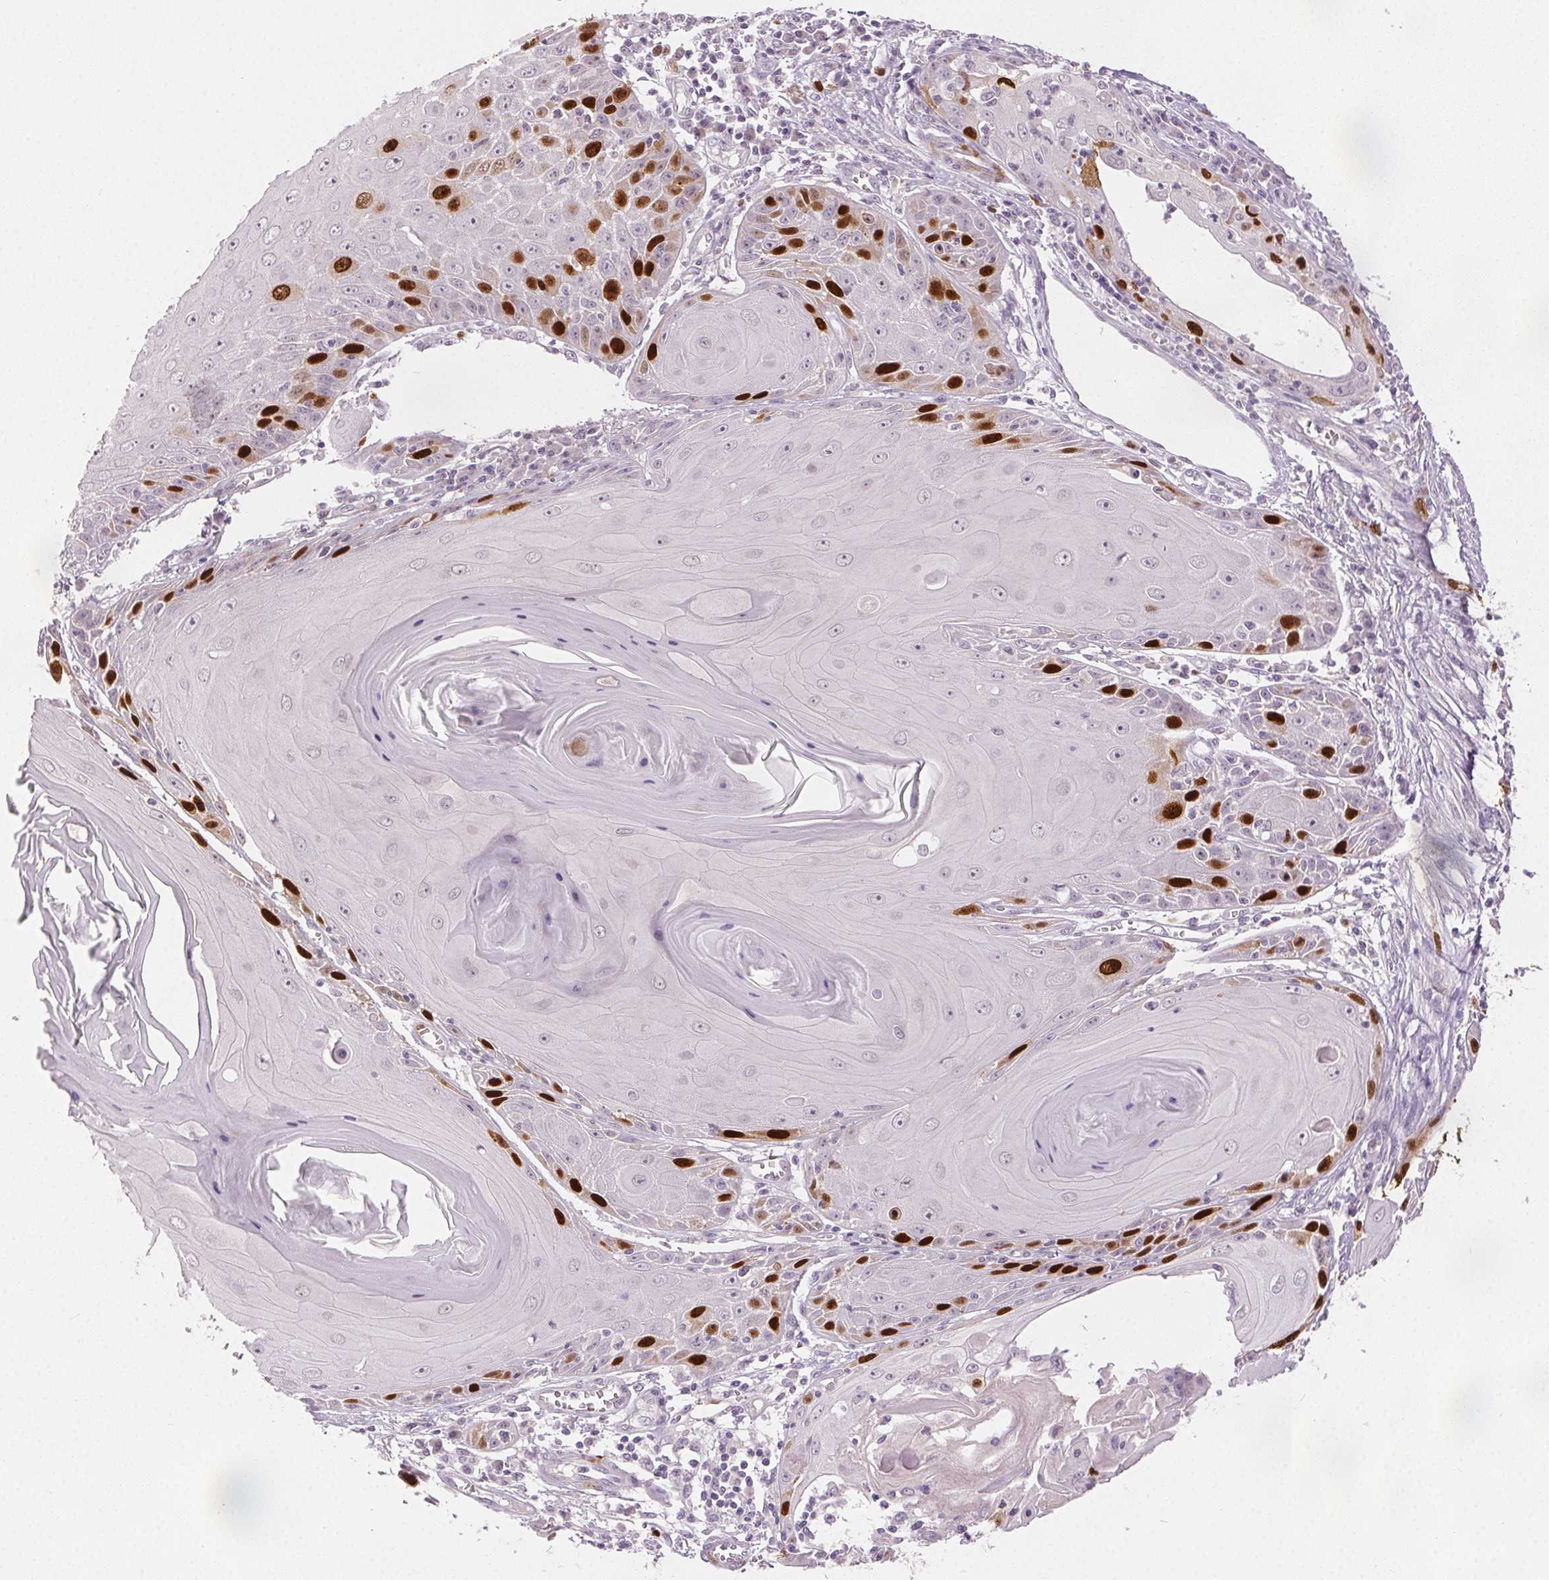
{"staining": {"intensity": "strong", "quantity": "<25%", "location": "nuclear"}, "tissue": "skin cancer", "cell_type": "Tumor cells", "image_type": "cancer", "snomed": [{"axis": "morphology", "description": "Squamous cell carcinoma, NOS"}, {"axis": "topography", "description": "Skin"}, {"axis": "topography", "description": "Vulva"}], "caption": "An IHC image of tumor tissue is shown. Protein staining in brown labels strong nuclear positivity in skin squamous cell carcinoma within tumor cells.", "gene": "ANLN", "patient": {"sex": "female", "age": 85}}